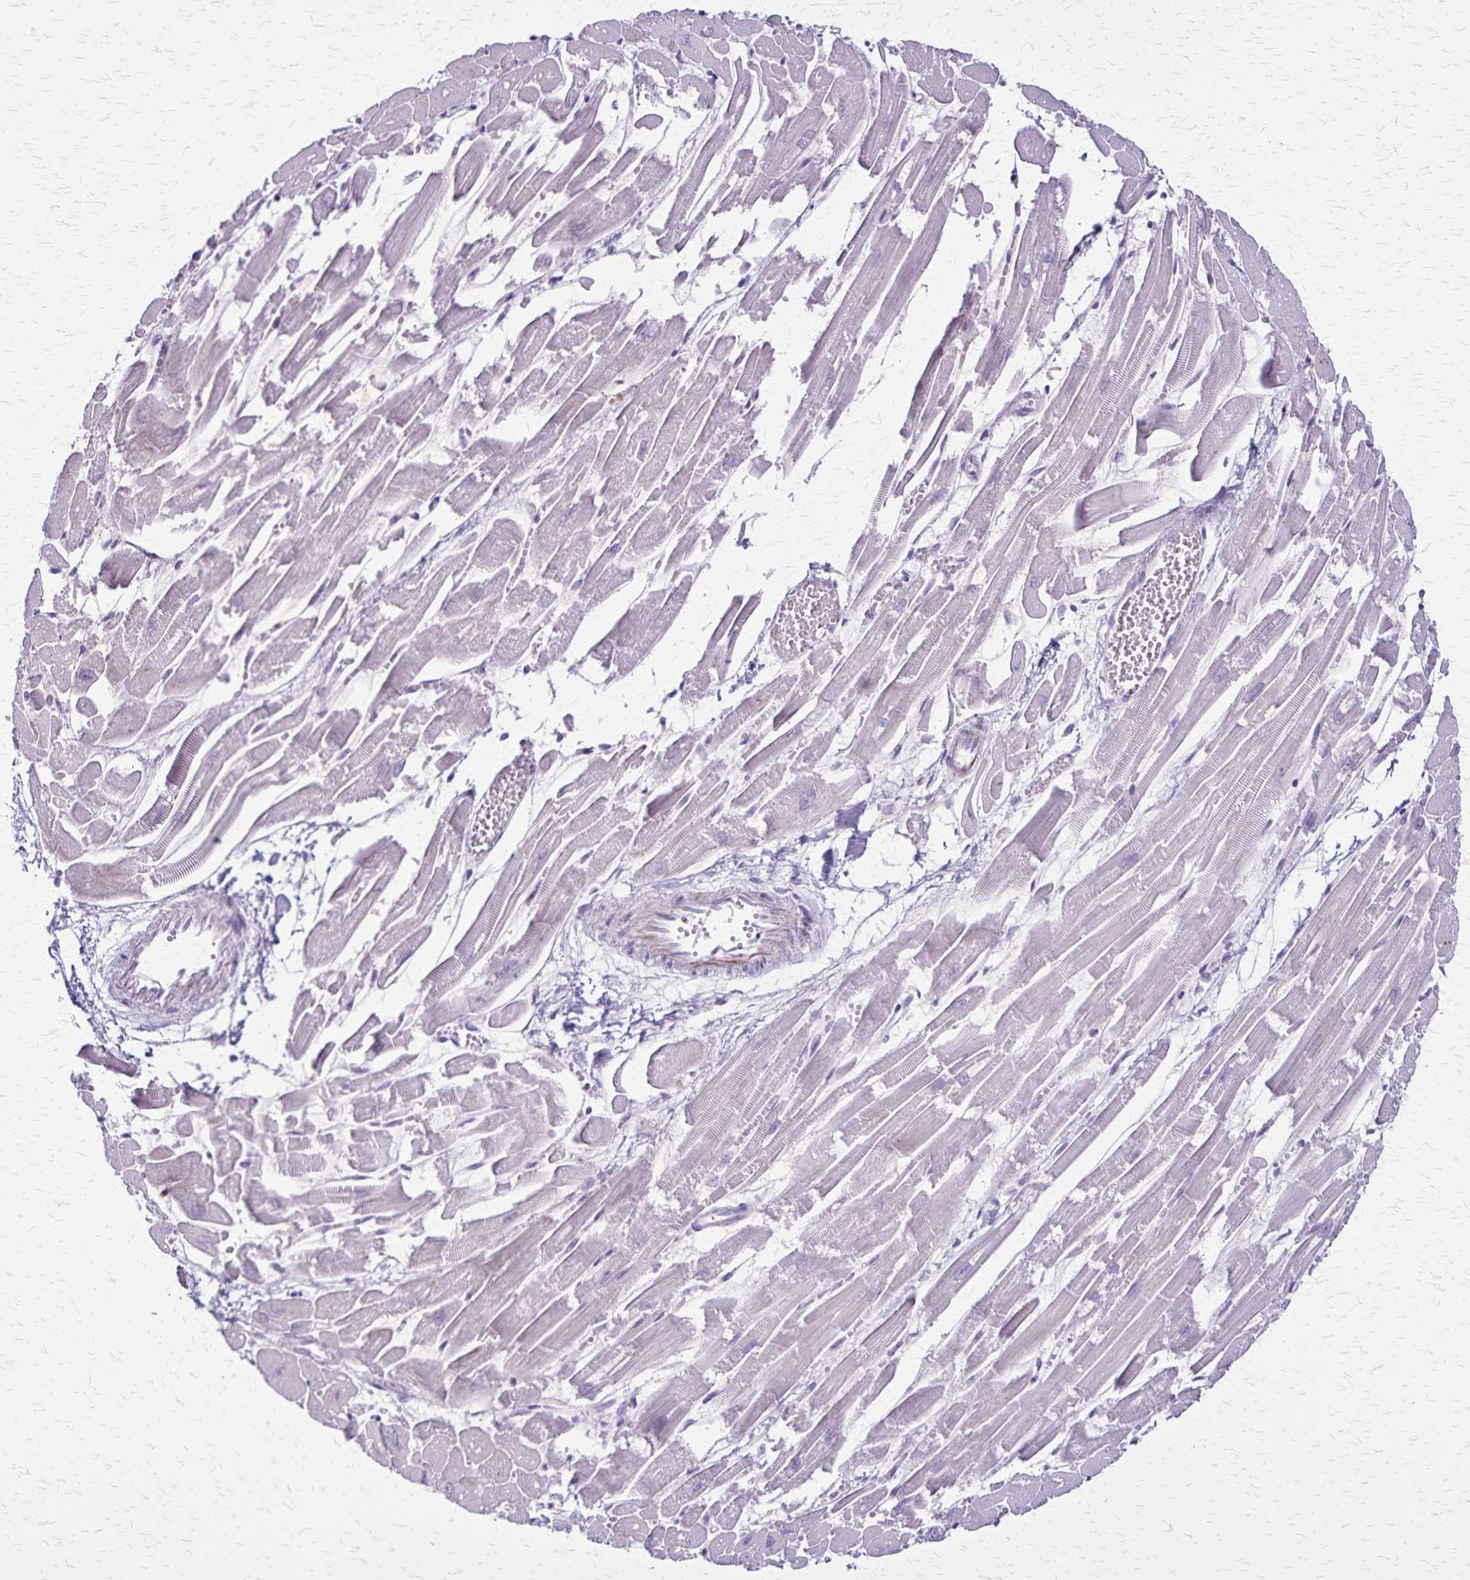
{"staining": {"intensity": "negative", "quantity": "none", "location": "none"}, "tissue": "heart muscle", "cell_type": "Cardiomyocytes", "image_type": "normal", "snomed": [{"axis": "morphology", "description": "Normal tissue, NOS"}, {"axis": "topography", "description": "Heart"}], "caption": "Heart muscle stained for a protein using IHC reveals no expression cardiomyocytes.", "gene": "OR51B5", "patient": {"sex": "female", "age": 52}}